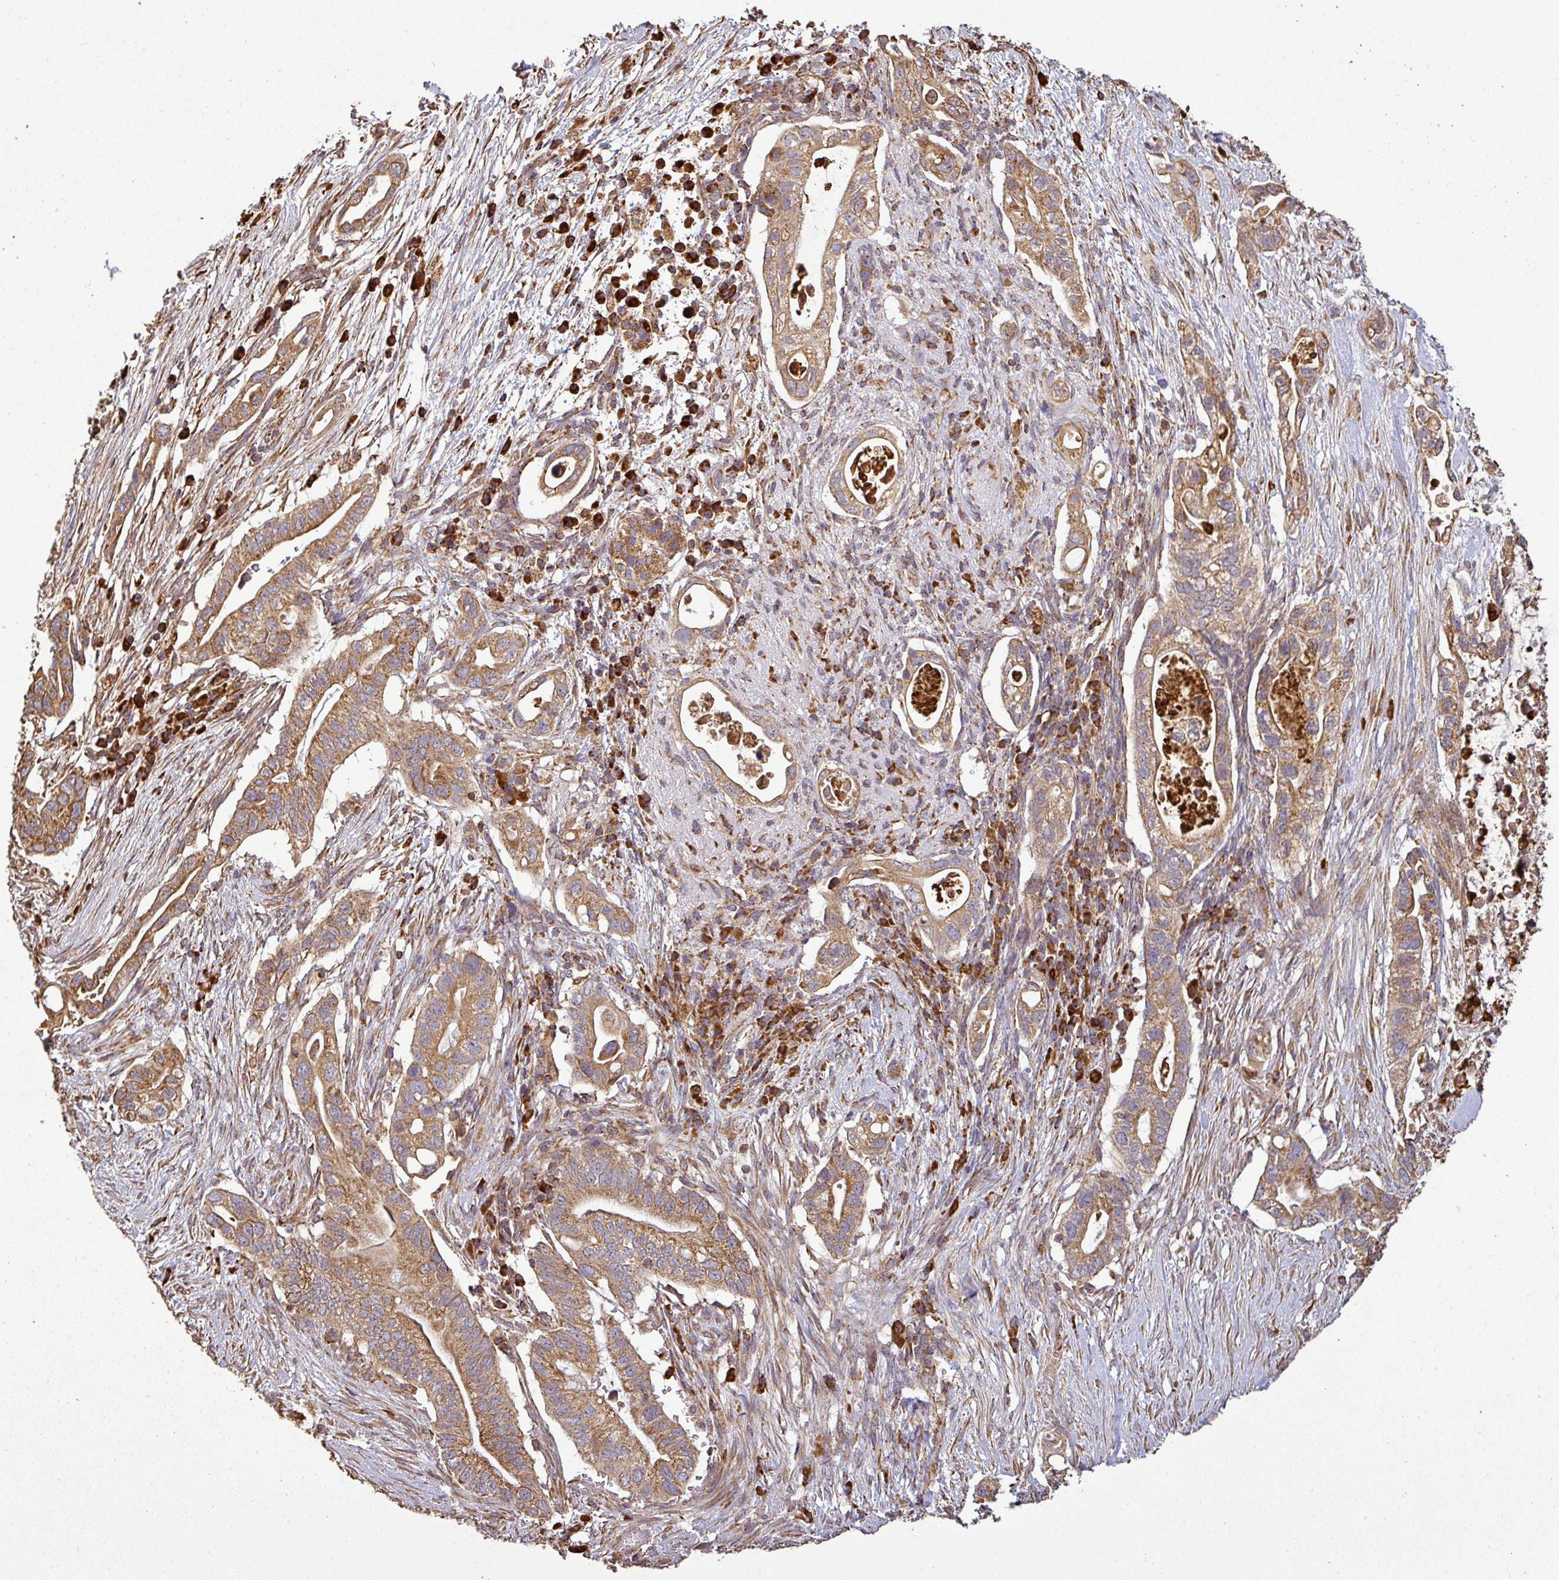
{"staining": {"intensity": "moderate", "quantity": ">75%", "location": "cytoplasmic/membranous"}, "tissue": "pancreatic cancer", "cell_type": "Tumor cells", "image_type": "cancer", "snomed": [{"axis": "morphology", "description": "Adenocarcinoma, NOS"}, {"axis": "topography", "description": "Pancreas"}], "caption": "Adenocarcinoma (pancreatic) stained with a protein marker displays moderate staining in tumor cells.", "gene": "PLEKHM1", "patient": {"sex": "female", "age": 72}}